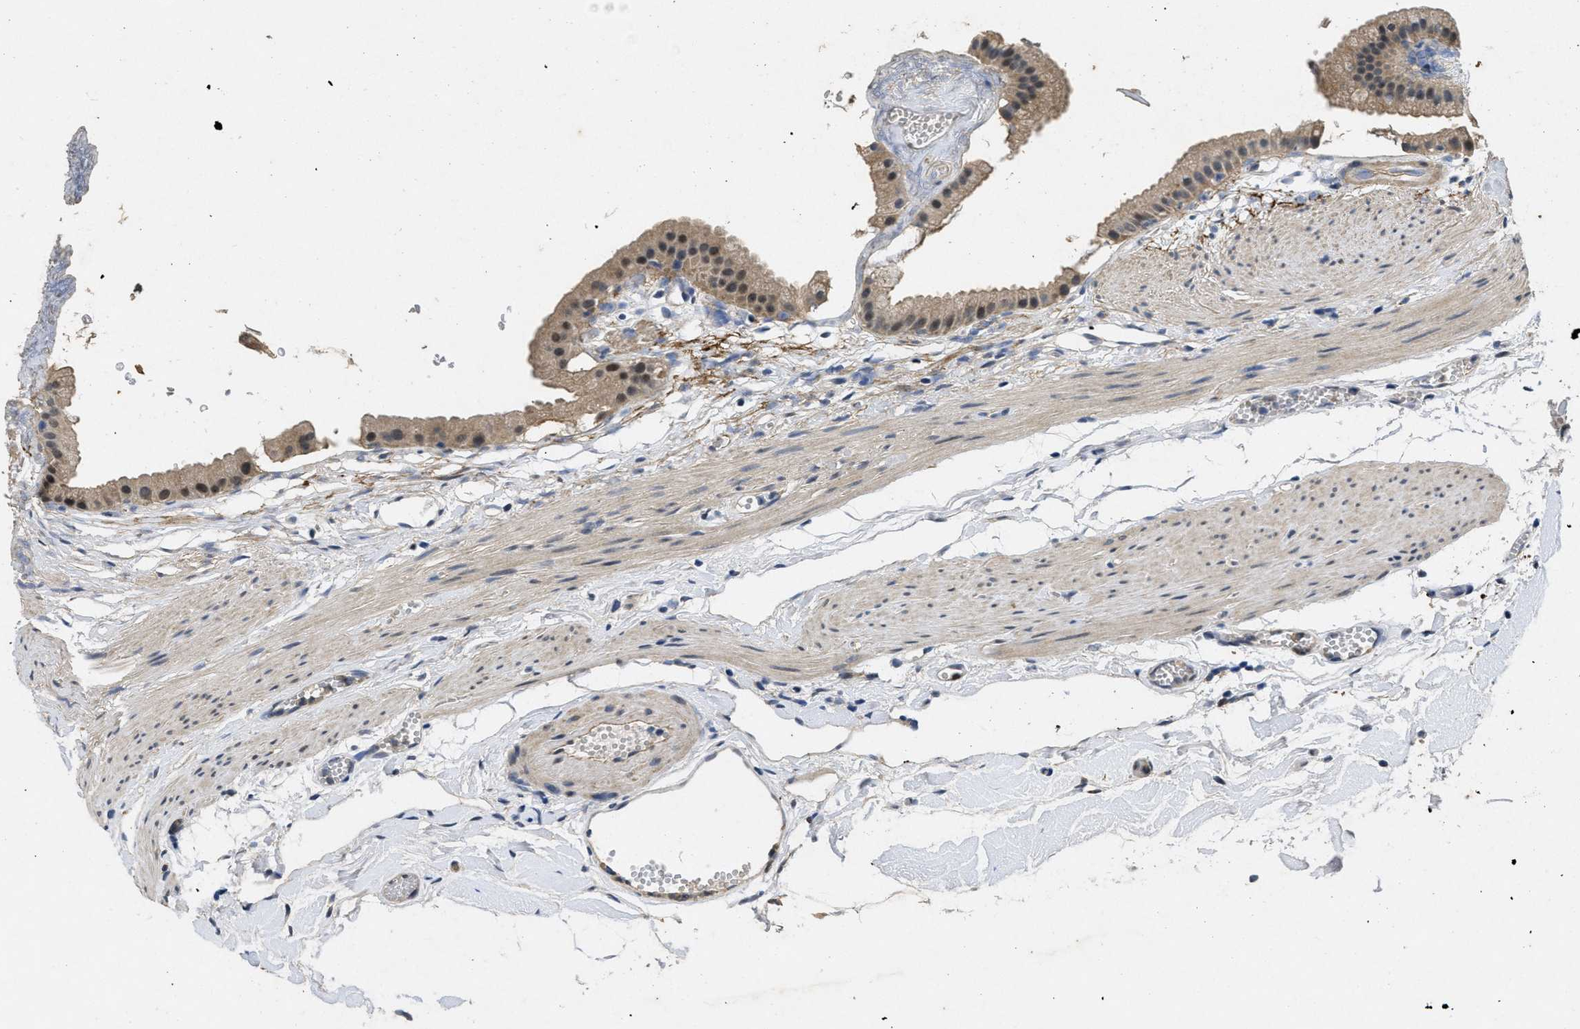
{"staining": {"intensity": "moderate", "quantity": "<25%", "location": "cytoplasmic/membranous,nuclear"}, "tissue": "gallbladder", "cell_type": "Glandular cells", "image_type": "normal", "snomed": [{"axis": "morphology", "description": "Normal tissue, NOS"}, {"axis": "topography", "description": "Gallbladder"}], "caption": "Immunohistochemical staining of benign human gallbladder shows moderate cytoplasmic/membranous,nuclear protein positivity in about <25% of glandular cells.", "gene": "PAPOLG", "patient": {"sex": "female", "age": 64}}